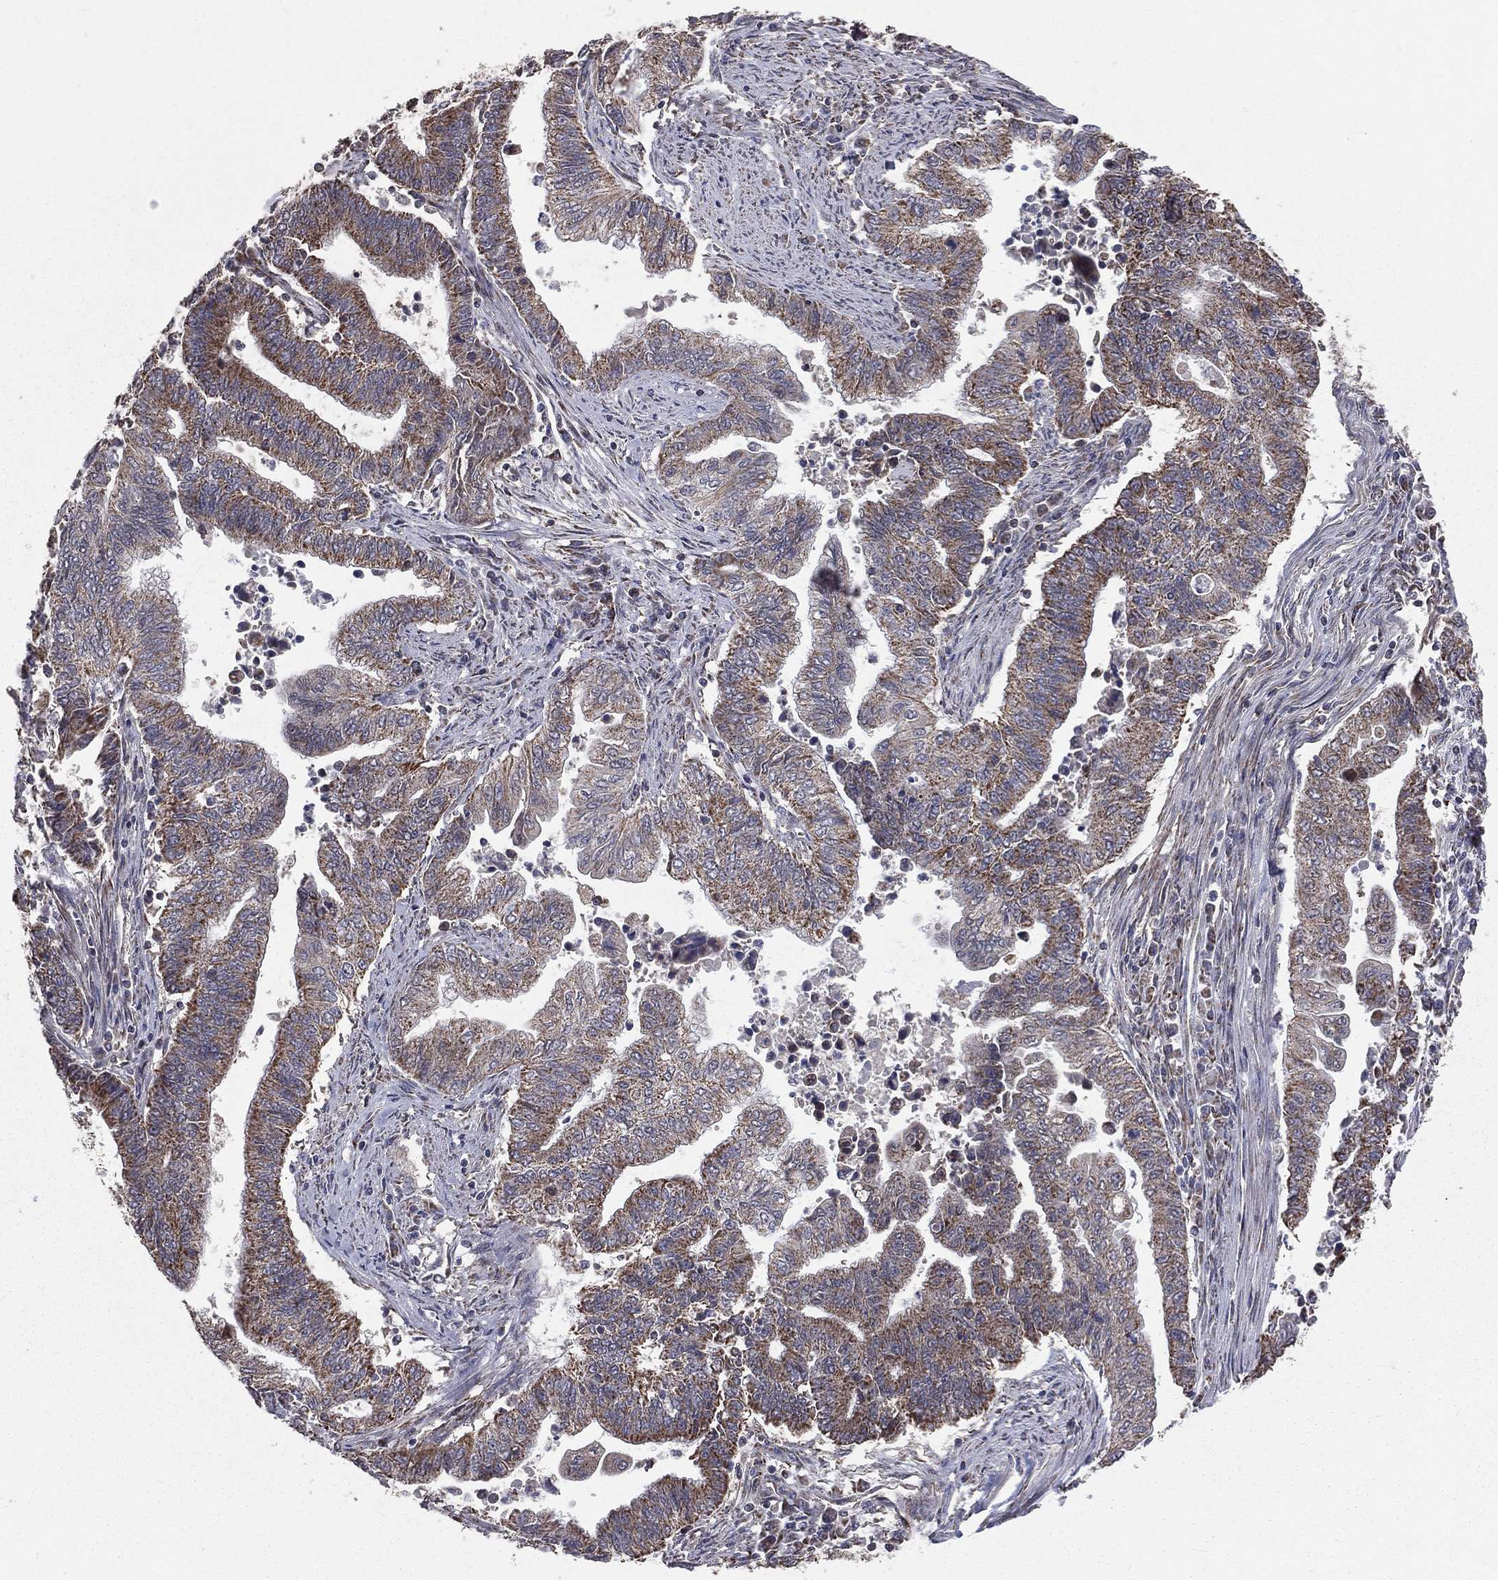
{"staining": {"intensity": "moderate", "quantity": "25%-75%", "location": "cytoplasmic/membranous"}, "tissue": "endometrial cancer", "cell_type": "Tumor cells", "image_type": "cancer", "snomed": [{"axis": "morphology", "description": "Adenocarcinoma, NOS"}, {"axis": "topography", "description": "Uterus"}, {"axis": "topography", "description": "Endometrium"}], "caption": "Human adenocarcinoma (endometrial) stained for a protein (brown) demonstrates moderate cytoplasmic/membranous positive staining in about 25%-75% of tumor cells.", "gene": "MRPL46", "patient": {"sex": "female", "age": 54}}